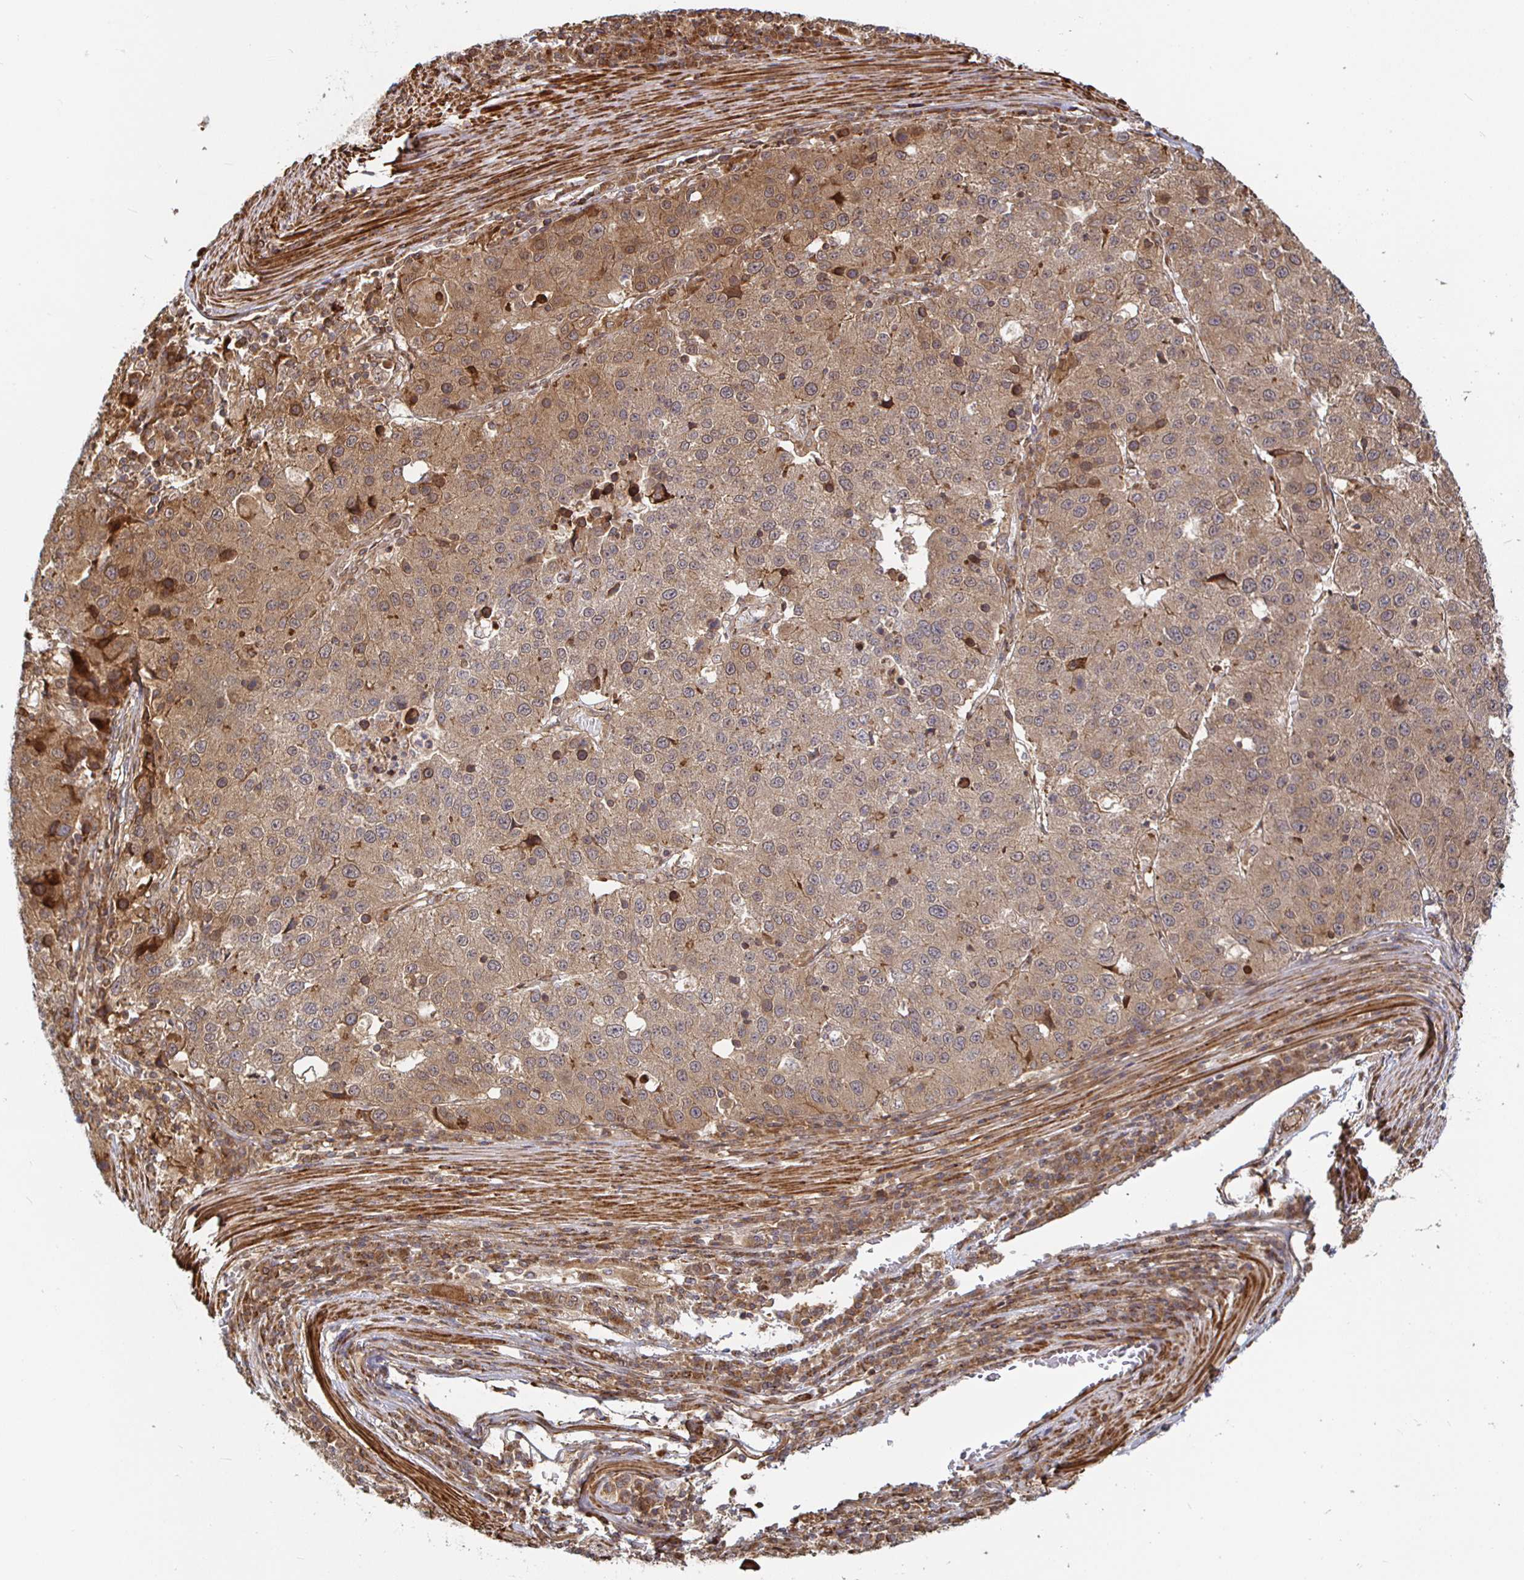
{"staining": {"intensity": "moderate", "quantity": ">75%", "location": "cytoplasmic/membranous"}, "tissue": "stomach cancer", "cell_type": "Tumor cells", "image_type": "cancer", "snomed": [{"axis": "morphology", "description": "Adenocarcinoma, NOS"}, {"axis": "topography", "description": "Stomach"}], "caption": "Adenocarcinoma (stomach) stained with DAB IHC exhibits medium levels of moderate cytoplasmic/membranous staining in about >75% of tumor cells.", "gene": "STRAP", "patient": {"sex": "male", "age": 71}}